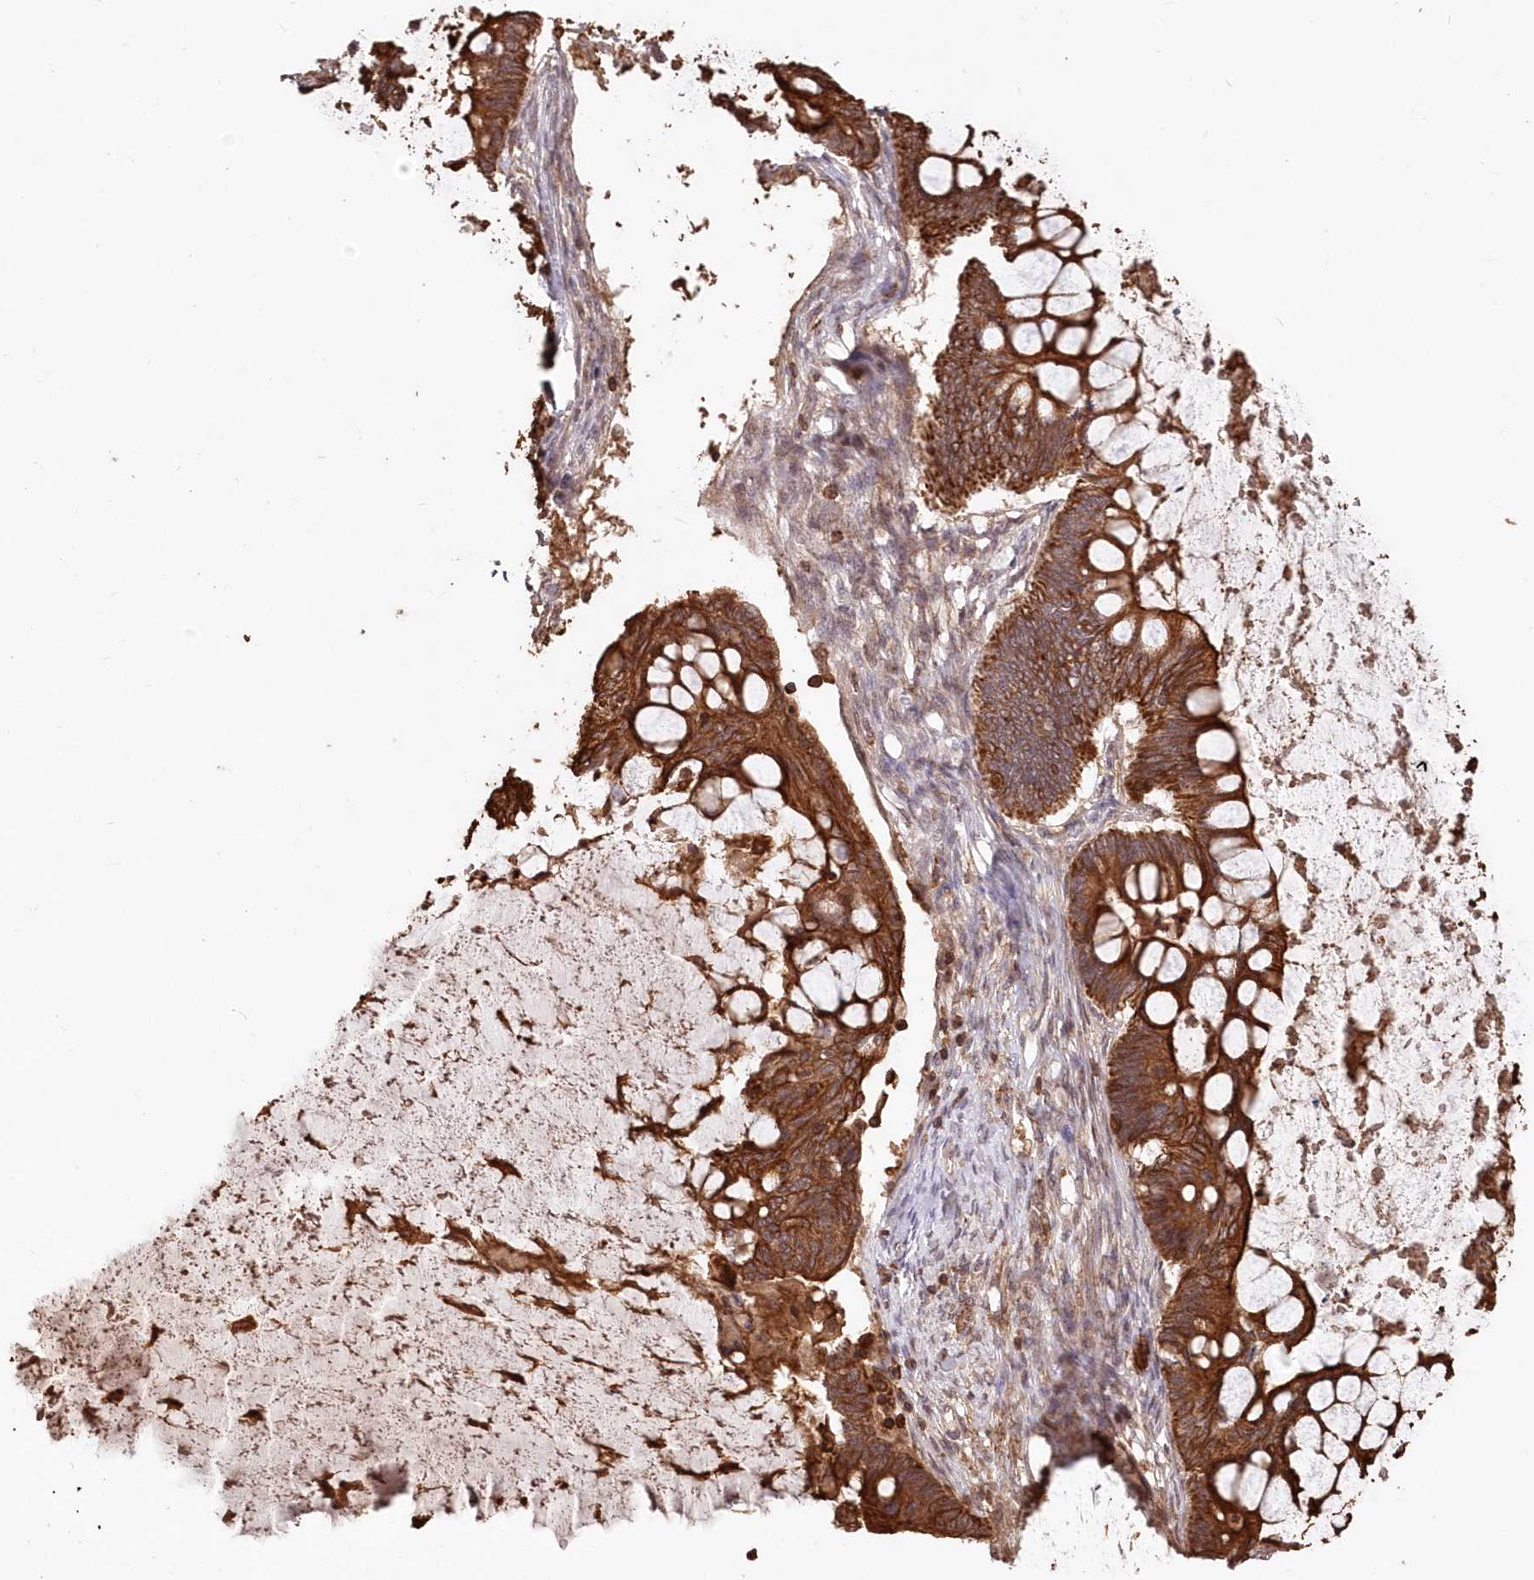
{"staining": {"intensity": "strong", "quantity": ">75%", "location": "cytoplasmic/membranous"}, "tissue": "ovarian cancer", "cell_type": "Tumor cells", "image_type": "cancer", "snomed": [{"axis": "morphology", "description": "Cystadenocarcinoma, mucinous, NOS"}, {"axis": "topography", "description": "Ovary"}], "caption": "Protein staining by immunohistochemistry (IHC) exhibits strong cytoplasmic/membranous expression in approximately >75% of tumor cells in mucinous cystadenocarcinoma (ovarian). The protein is stained brown, and the nuclei are stained in blue (DAB (3,3'-diaminobenzidine) IHC with brightfield microscopy, high magnification).", "gene": "SNED1", "patient": {"sex": "female", "age": 61}}